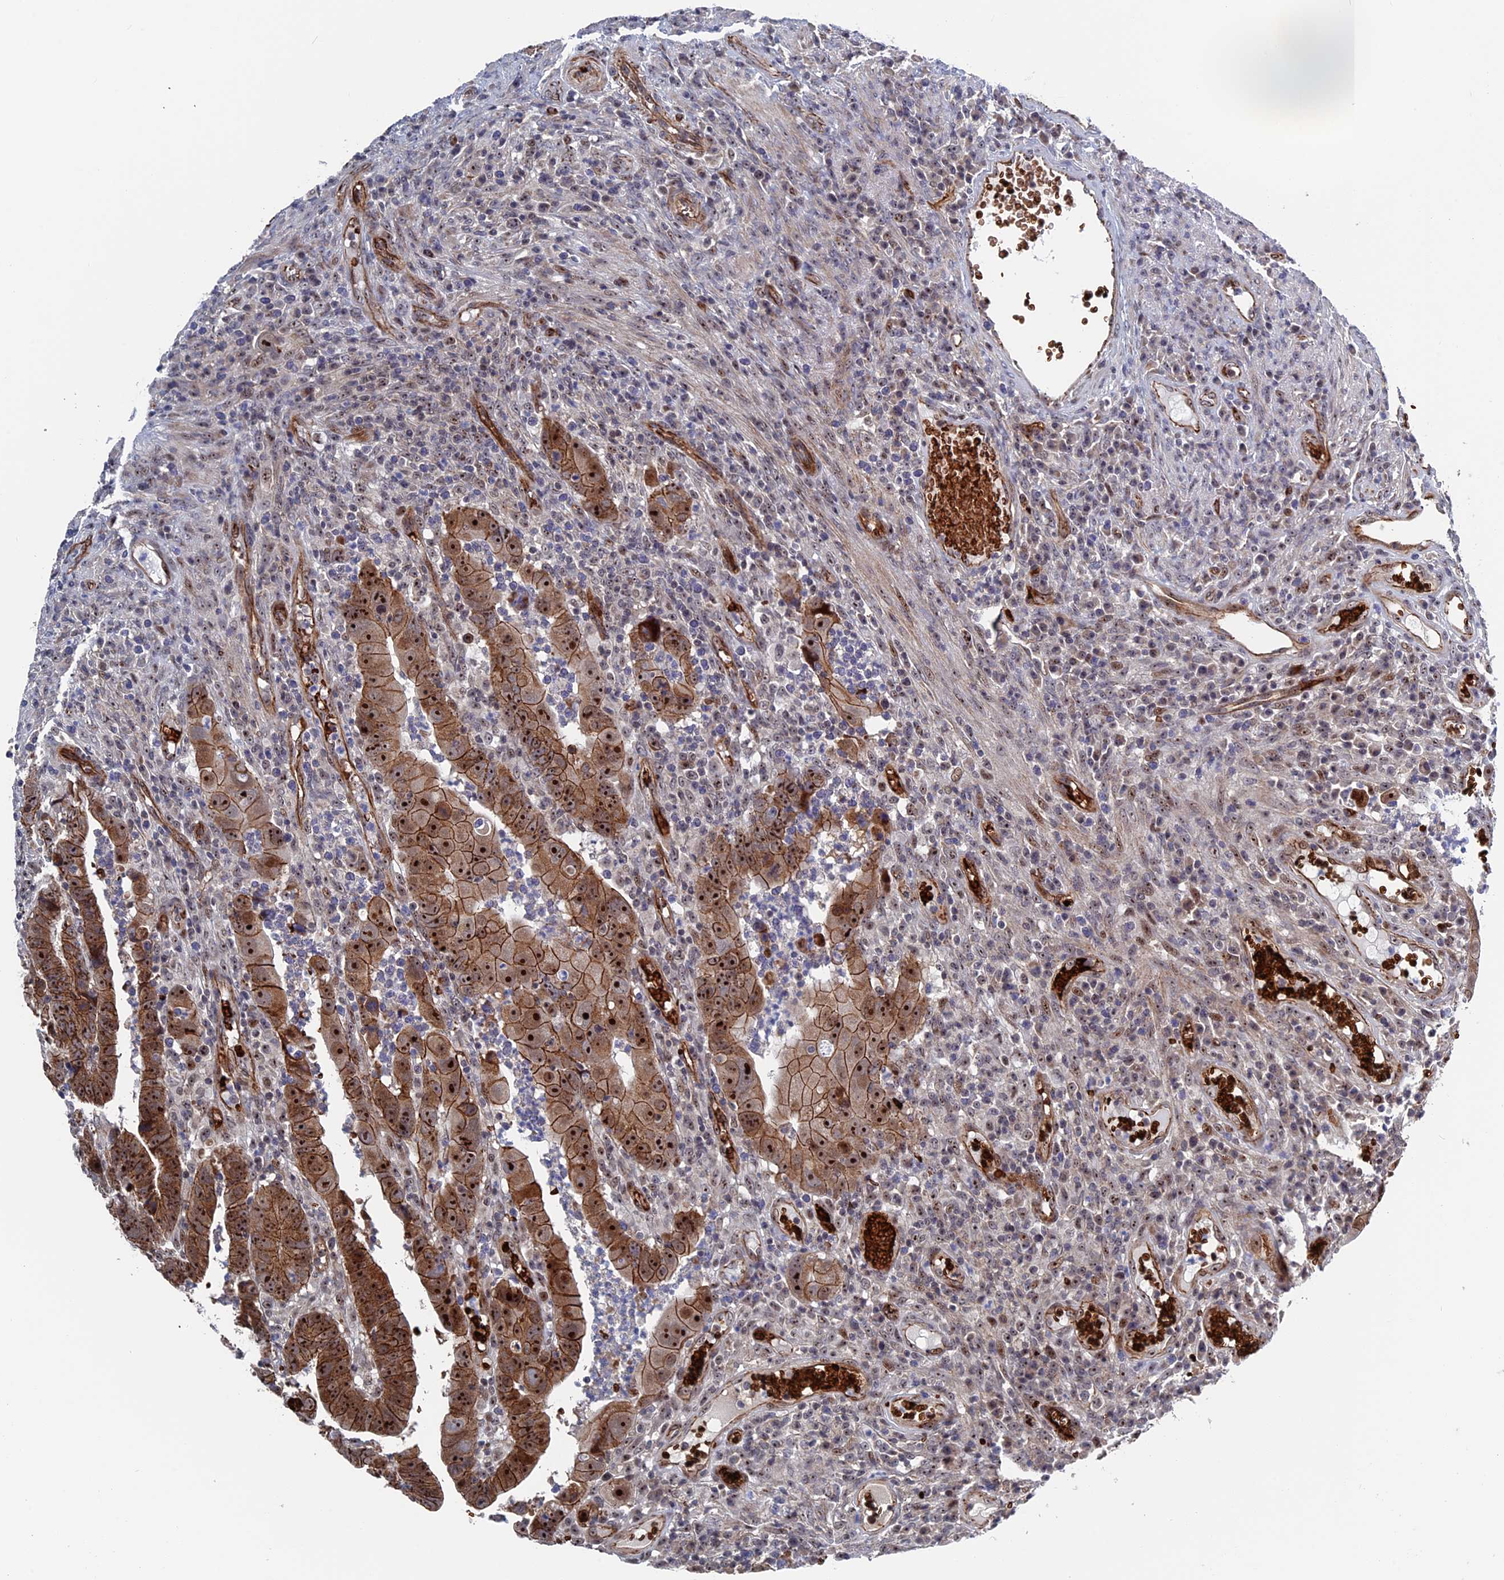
{"staining": {"intensity": "strong", "quantity": ">75%", "location": "cytoplasmic/membranous,nuclear"}, "tissue": "colorectal cancer", "cell_type": "Tumor cells", "image_type": "cancer", "snomed": [{"axis": "morphology", "description": "Normal tissue, NOS"}, {"axis": "morphology", "description": "Adenocarcinoma, NOS"}, {"axis": "topography", "description": "Rectum"}], "caption": "Colorectal cancer was stained to show a protein in brown. There is high levels of strong cytoplasmic/membranous and nuclear positivity in about >75% of tumor cells. (Brightfield microscopy of DAB IHC at high magnification).", "gene": "EXOSC9", "patient": {"sex": "female", "age": 65}}